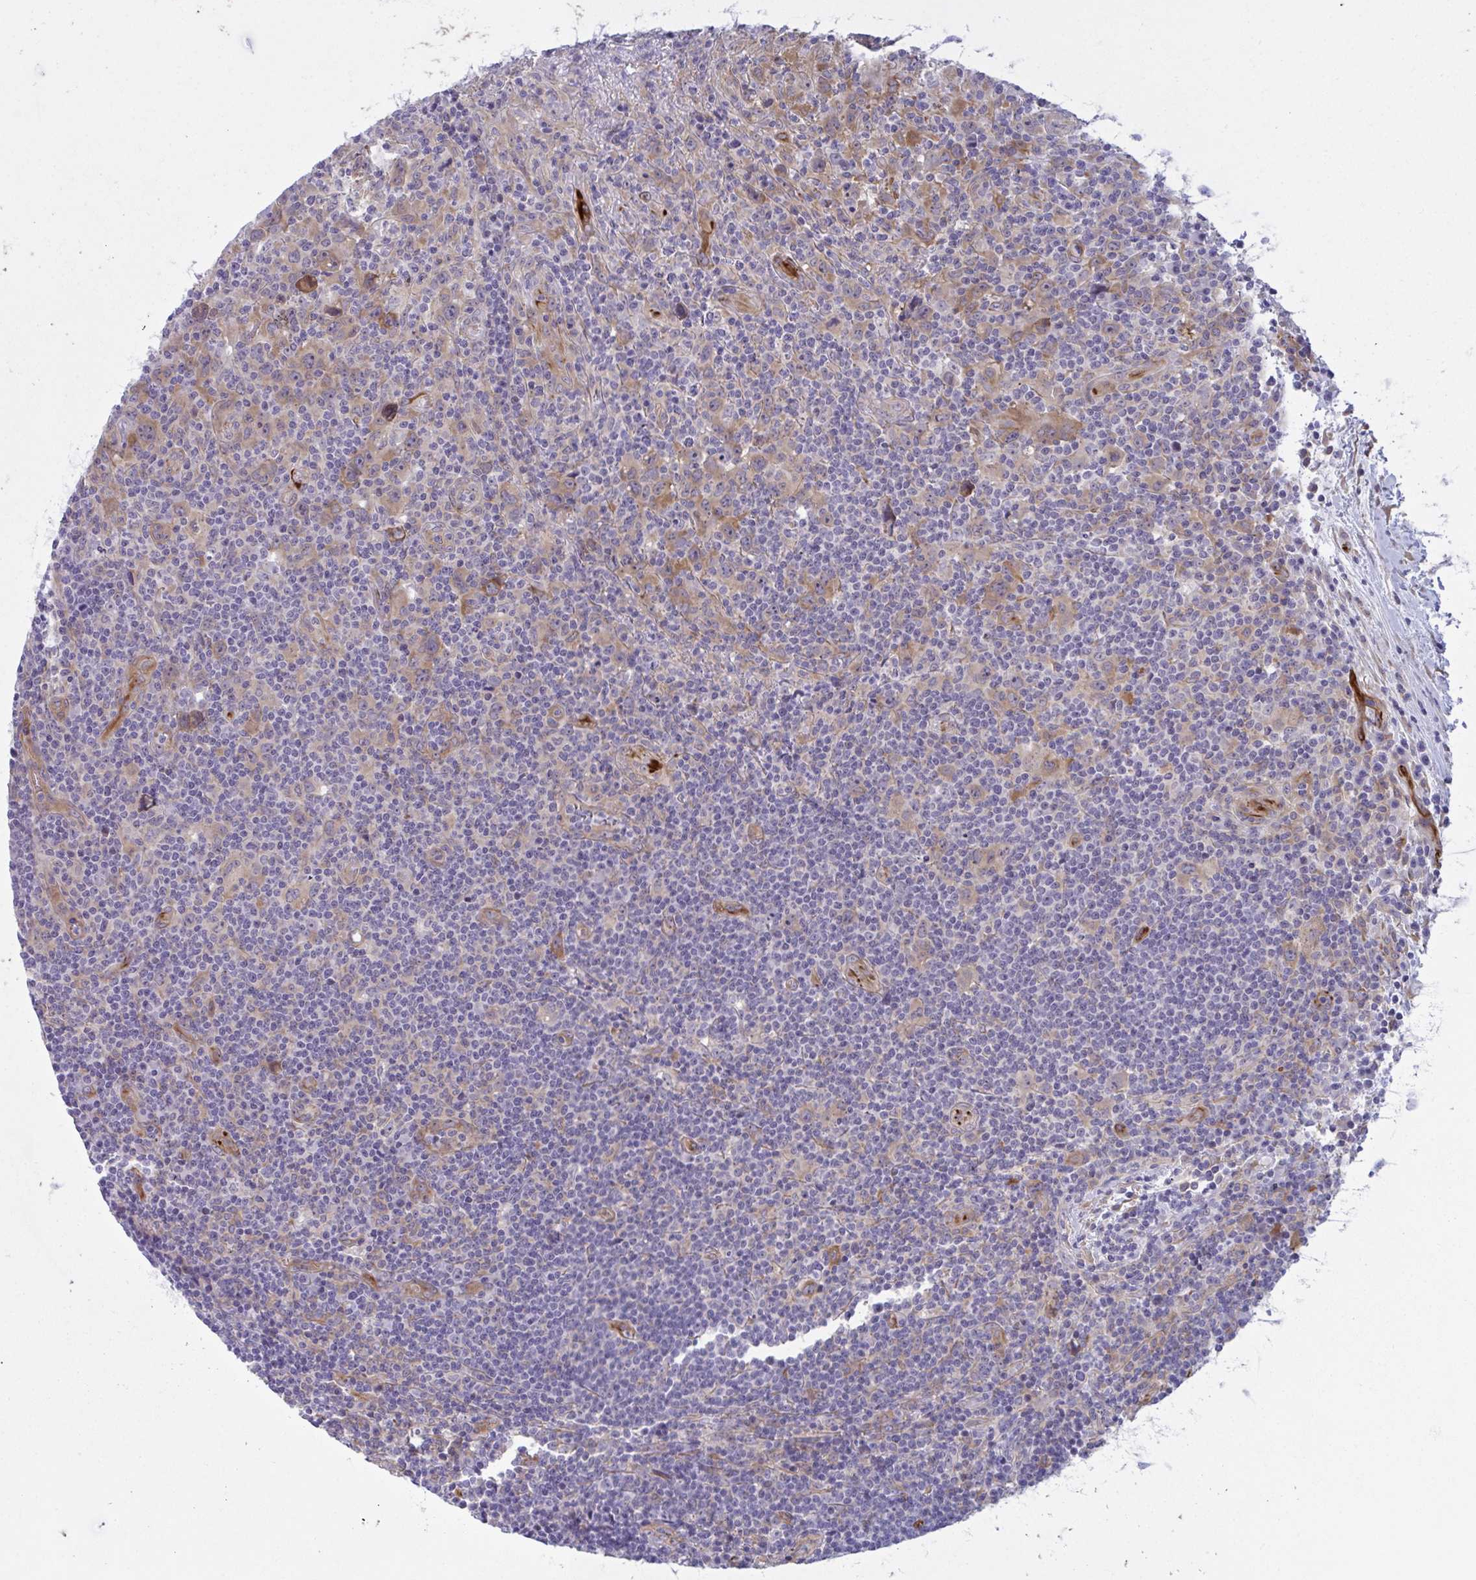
{"staining": {"intensity": "moderate", "quantity": ">75%", "location": "cytoplasmic/membranous"}, "tissue": "lymphoma", "cell_type": "Tumor cells", "image_type": "cancer", "snomed": [{"axis": "morphology", "description": "Hodgkin's disease, NOS"}, {"axis": "topography", "description": "Lymph node"}], "caption": "The immunohistochemical stain shows moderate cytoplasmic/membranous expression in tumor cells of lymphoma tissue.", "gene": "PRRT4", "patient": {"sex": "female", "age": 18}}